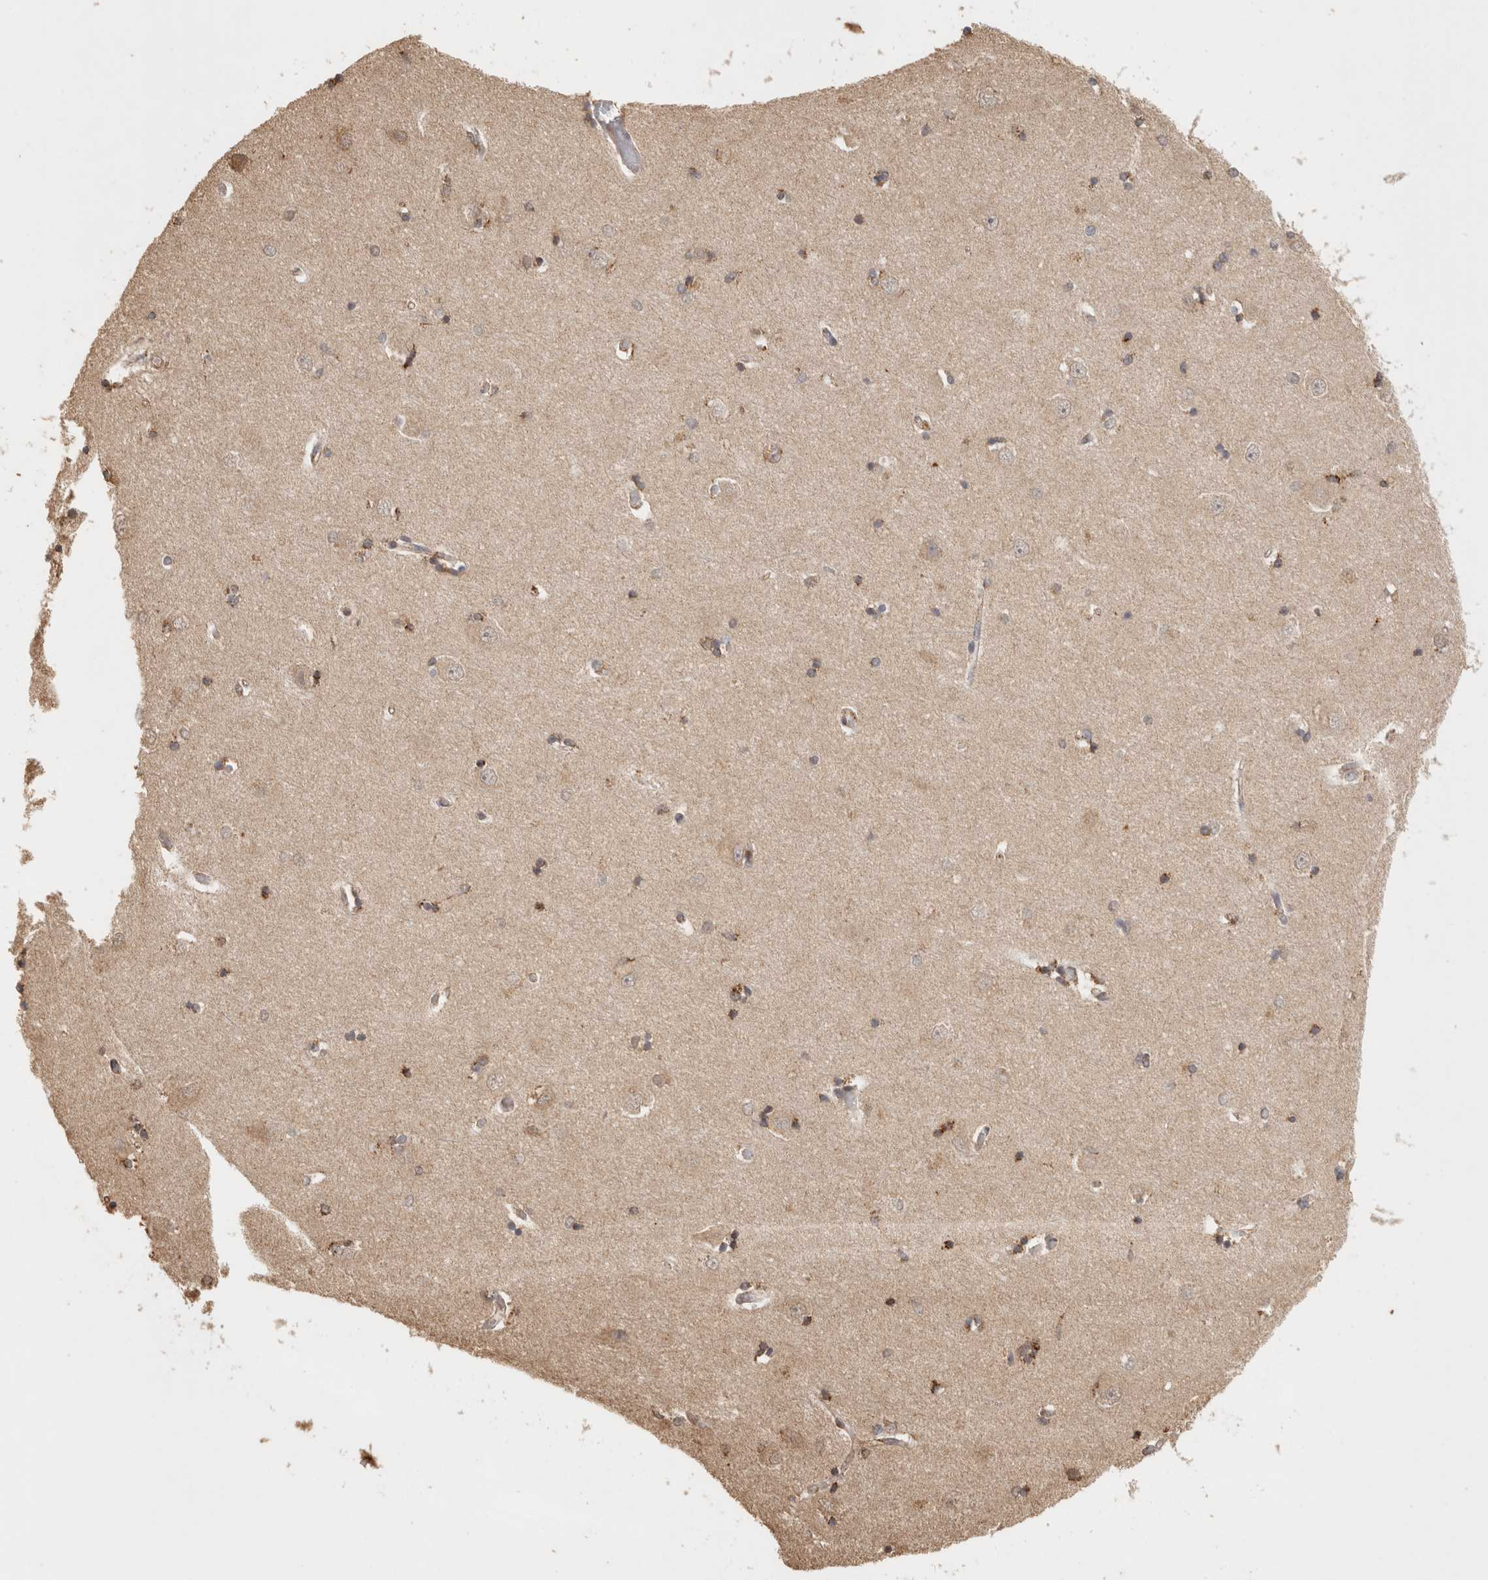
{"staining": {"intensity": "moderate", "quantity": "25%-75%", "location": "cytoplasmic/membranous"}, "tissue": "hippocampus", "cell_type": "Glial cells", "image_type": "normal", "snomed": [{"axis": "morphology", "description": "Normal tissue, NOS"}, {"axis": "topography", "description": "Hippocampus"}], "caption": "A brown stain shows moderate cytoplasmic/membranous expression of a protein in glial cells of normal hippocampus. Using DAB (3,3'-diaminobenzidine) (brown) and hematoxylin (blue) stains, captured at high magnification using brightfield microscopy.", "gene": "BNIP3L", "patient": {"sex": "male", "age": 45}}